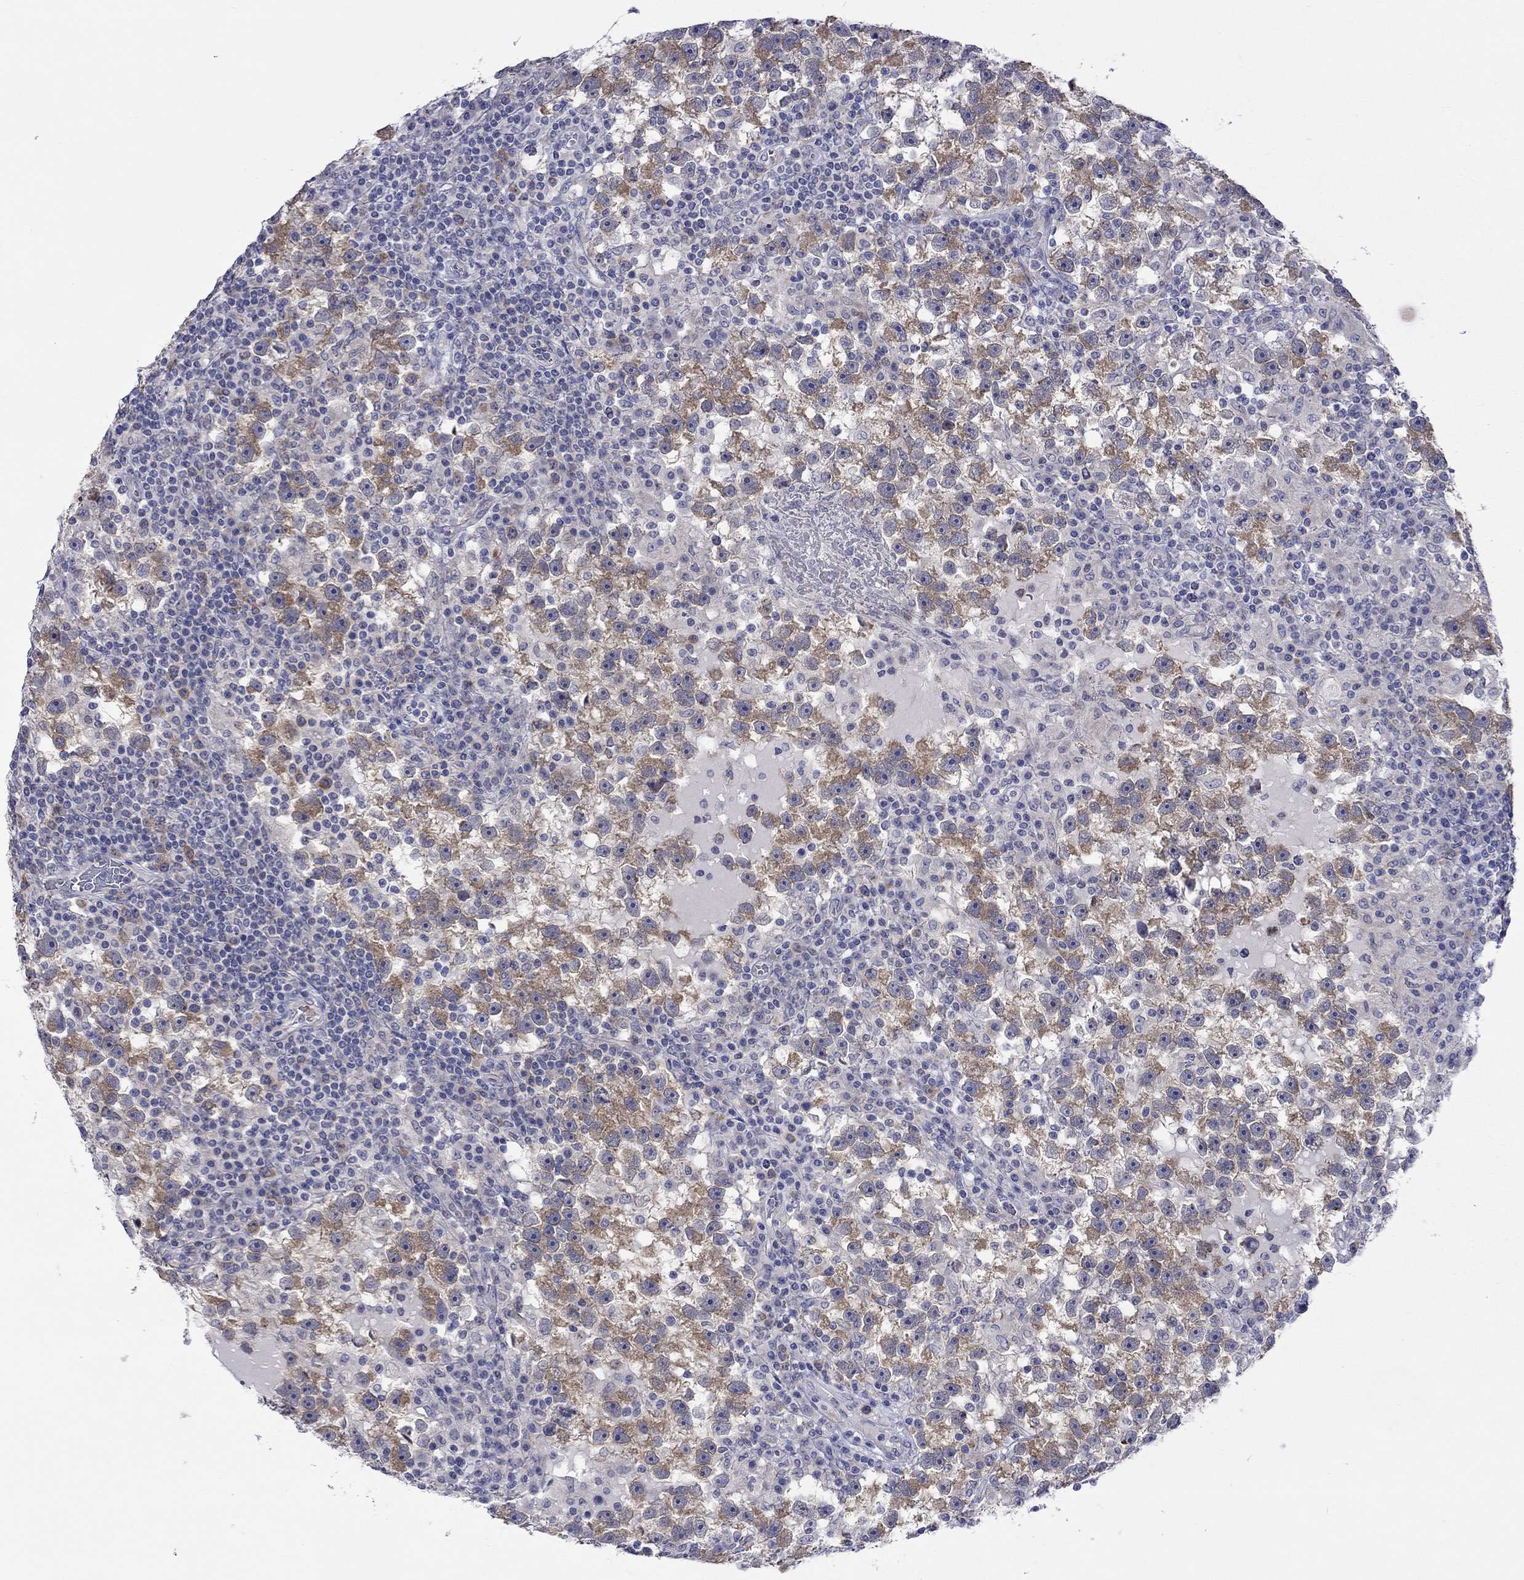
{"staining": {"intensity": "weak", "quantity": ">75%", "location": "cytoplasmic/membranous"}, "tissue": "testis cancer", "cell_type": "Tumor cells", "image_type": "cancer", "snomed": [{"axis": "morphology", "description": "Seminoma, NOS"}, {"axis": "topography", "description": "Testis"}], "caption": "A histopathology image of testis seminoma stained for a protein reveals weak cytoplasmic/membranous brown staining in tumor cells. The staining was performed using DAB (3,3'-diaminobenzidine), with brown indicating positive protein expression. Nuclei are stained blue with hematoxylin.", "gene": "CERS1", "patient": {"sex": "male", "age": 47}}